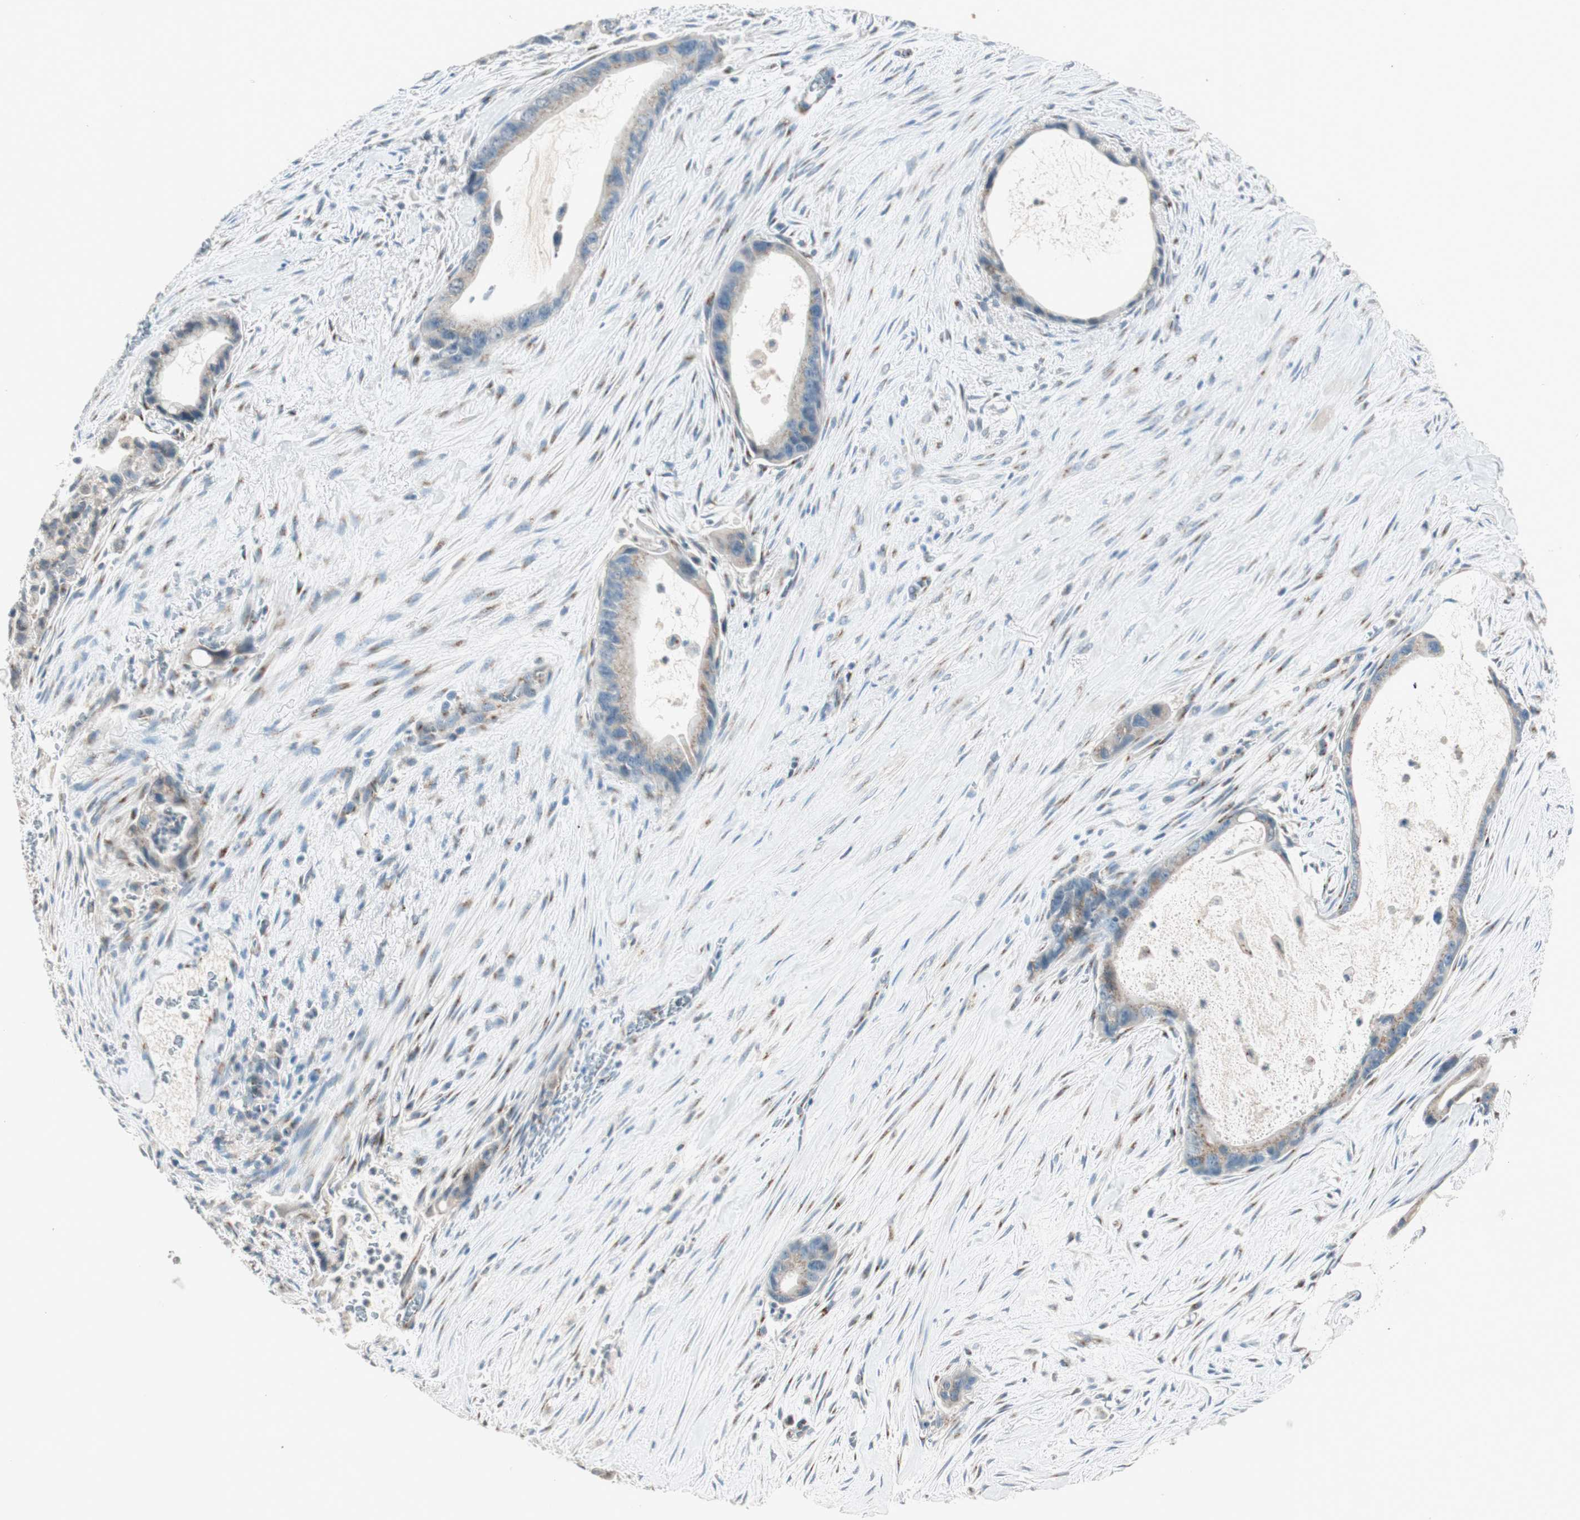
{"staining": {"intensity": "weak", "quantity": "25%-75%", "location": "cytoplasmic/membranous"}, "tissue": "liver cancer", "cell_type": "Tumor cells", "image_type": "cancer", "snomed": [{"axis": "morphology", "description": "Cholangiocarcinoma"}, {"axis": "topography", "description": "Liver"}], "caption": "Protein analysis of cholangiocarcinoma (liver) tissue demonstrates weak cytoplasmic/membranous staining in approximately 25%-75% of tumor cells. The staining was performed using DAB, with brown indicating positive protein expression. Nuclei are stained blue with hematoxylin.", "gene": "SEC16A", "patient": {"sex": "female", "age": 55}}